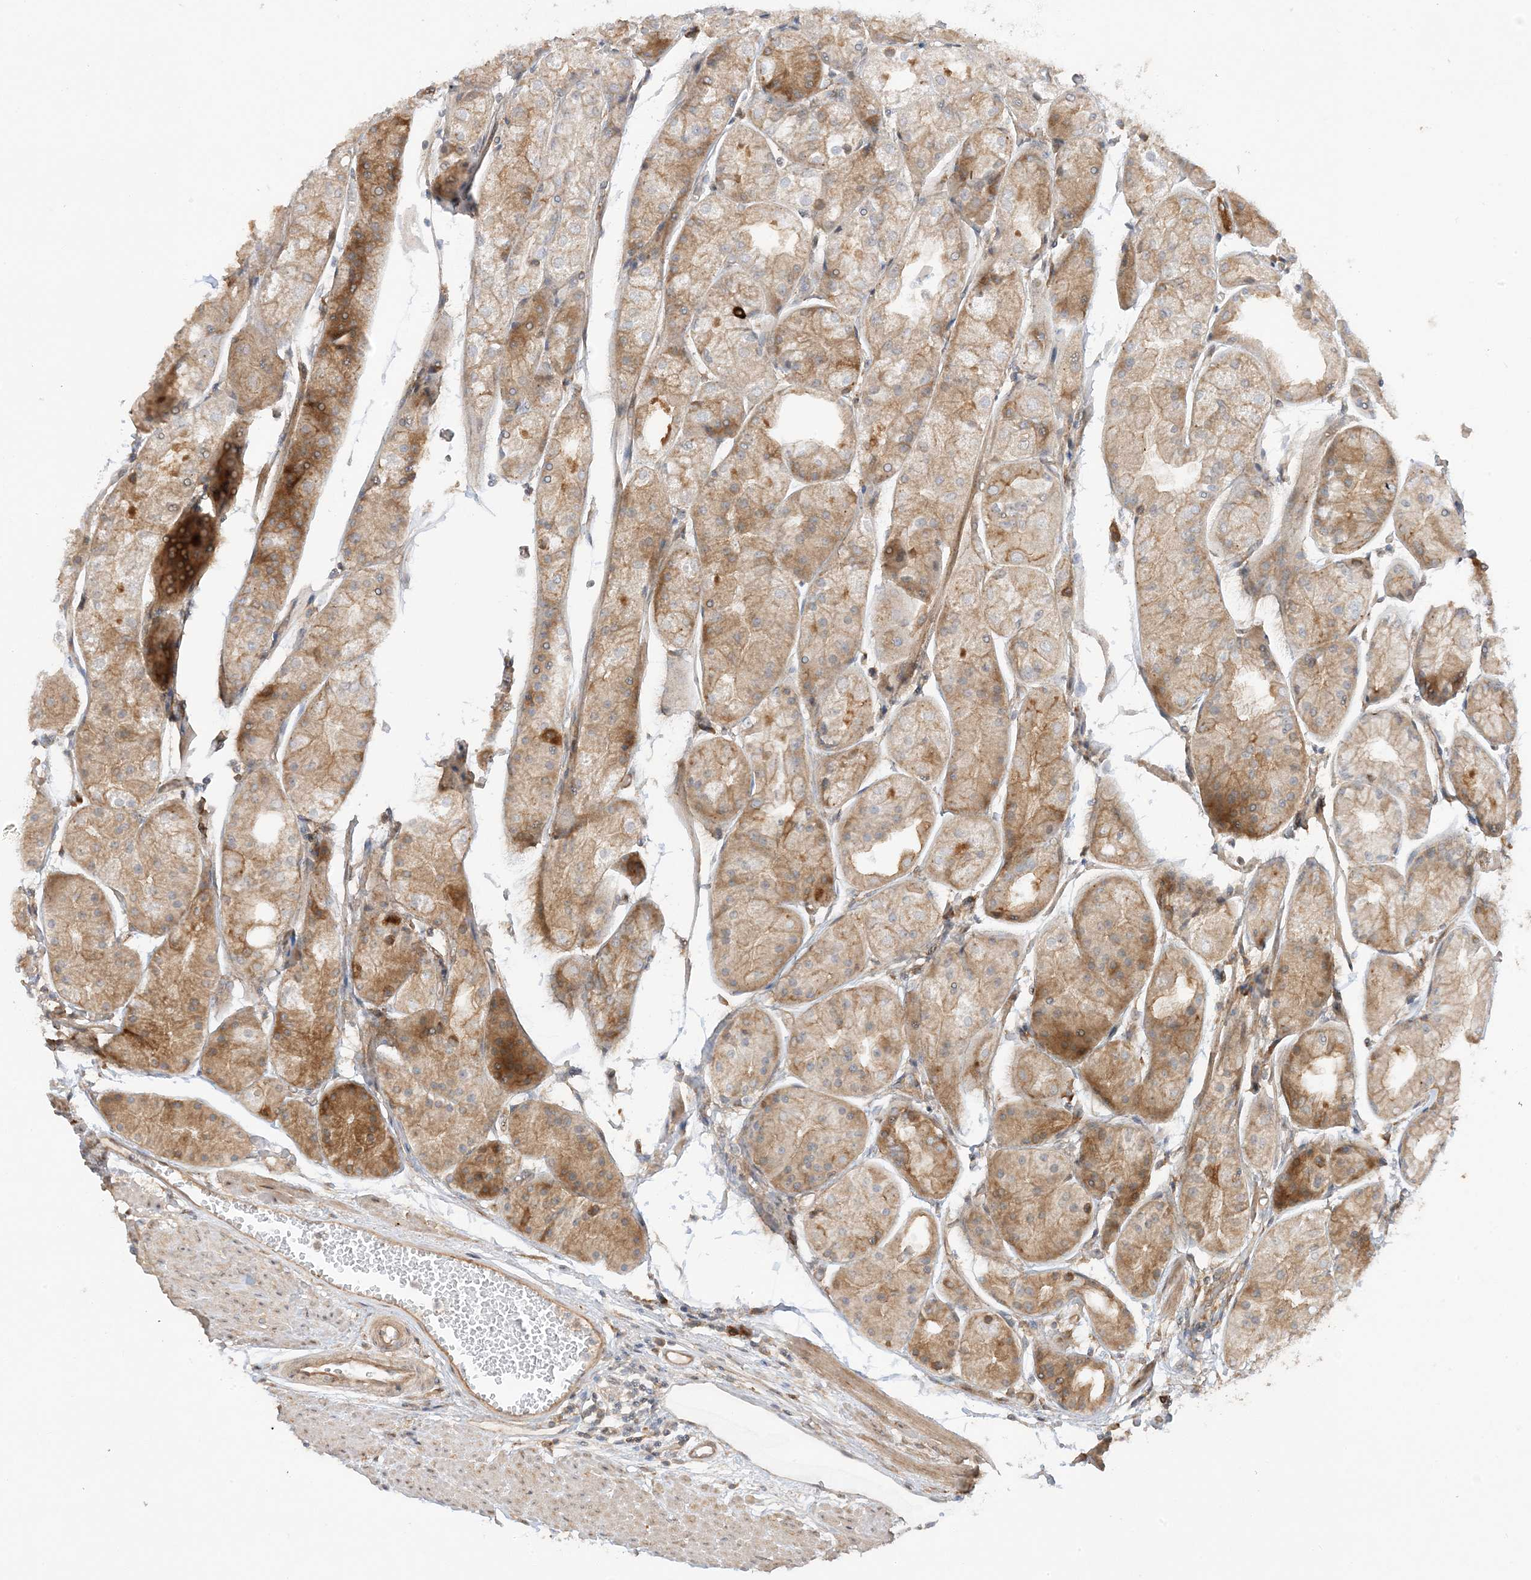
{"staining": {"intensity": "moderate", "quantity": ">75%", "location": "cytoplasmic/membranous"}, "tissue": "stomach", "cell_type": "Glandular cells", "image_type": "normal", "snomed": [{"axis": "morphology", "description": "Normal tissue, NOS"}, {"axis": "topography", "description": "Stomach, upper"}], "caption": "Immunohistochemistry of normal human stomach demonstrates medium levels of moderate cytoplasmic/membranous positivity in approximately >75% of glandular cells.", "gene": "SCARF2", "patient": {"sex": "male", "age": 72}}